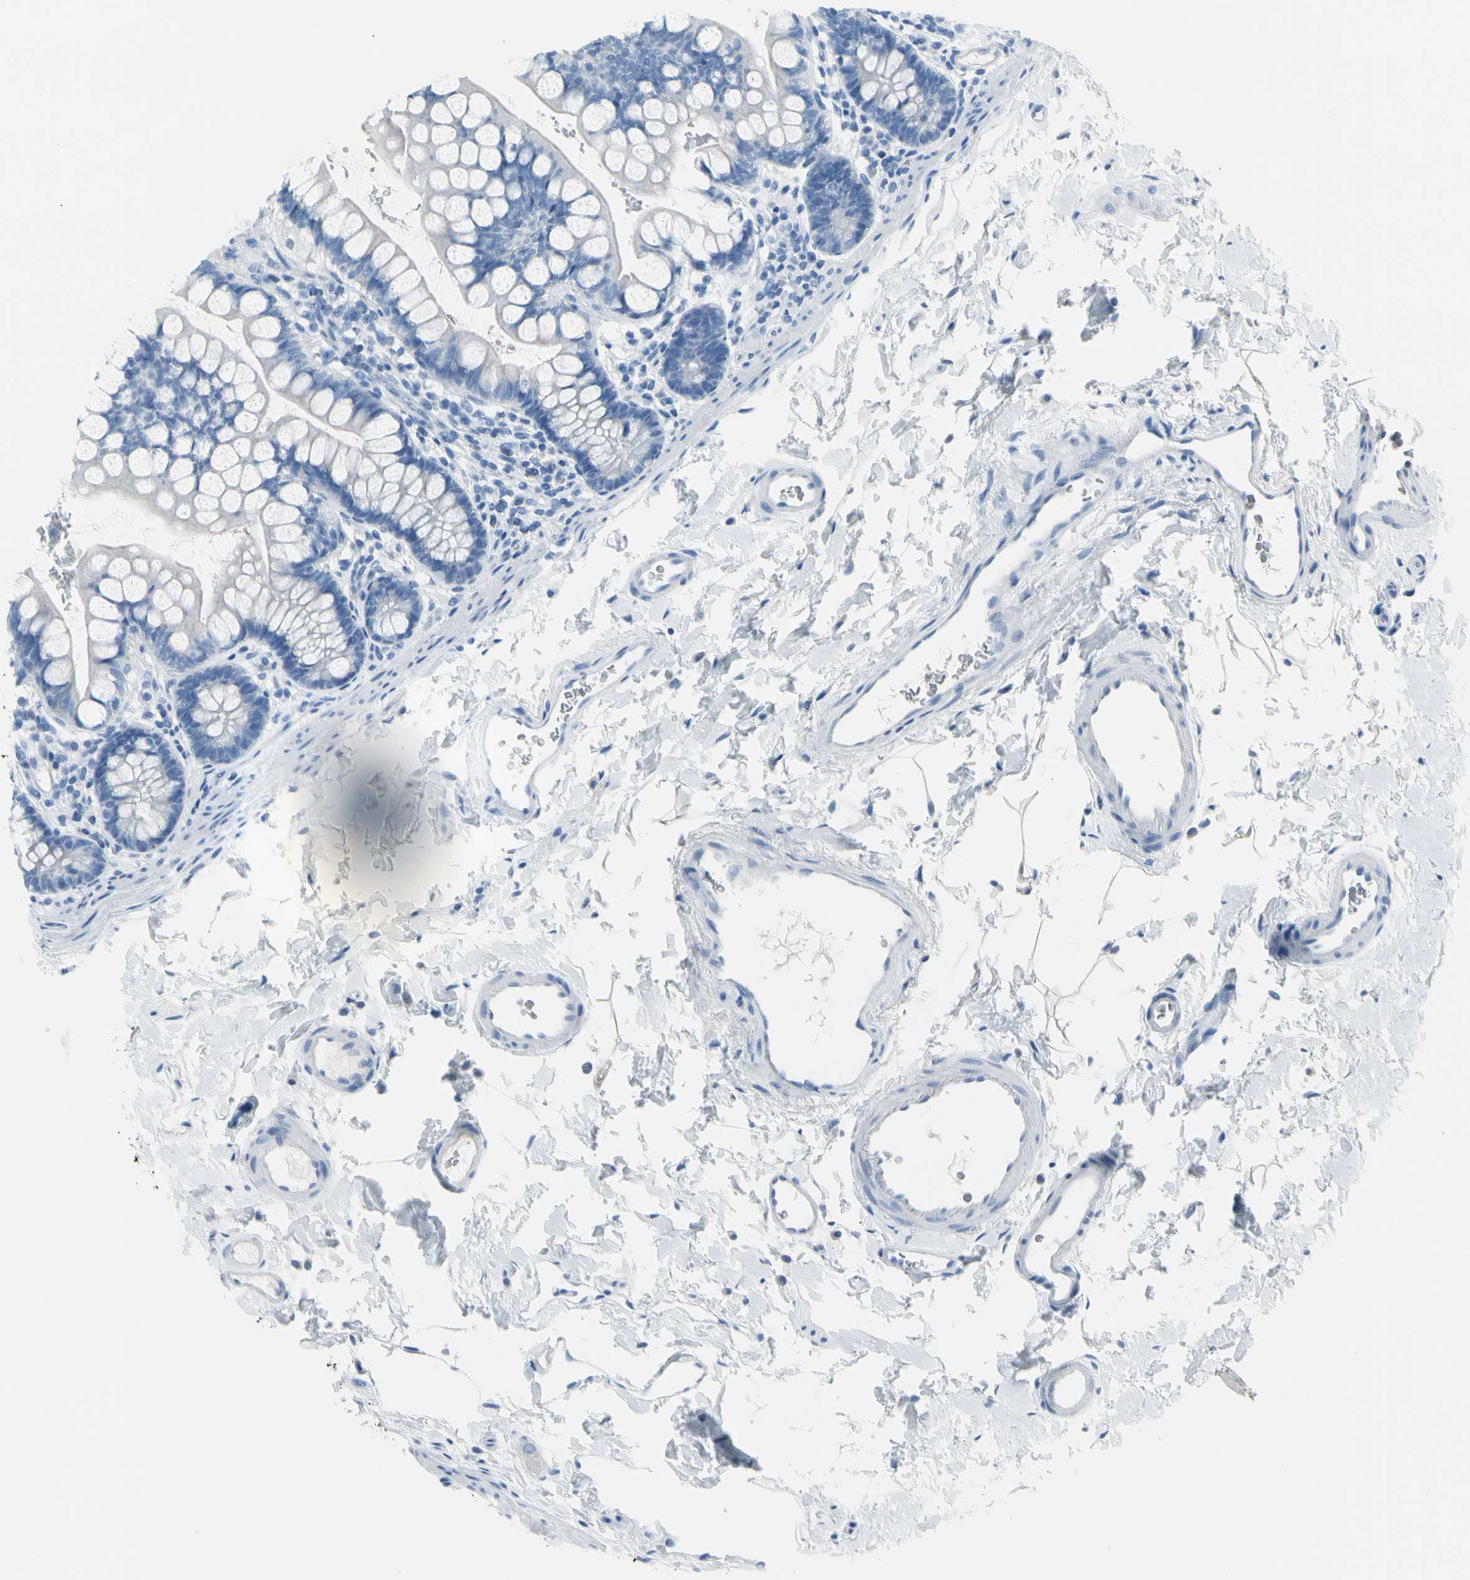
{"staining": {"intensity": "negative", "quantity": "none", "location": "none"}, "tissue": "small intestine", "cell_type": "Glandular cells", "image_type": "normal", "snomed": [{"axis": "morphology", "description": "Normal tissue, NOS"}, {"axis": "topography", "description": "Small intestine"}], "caption": "This histopathology image is of normal small intestine stained with IHC to label a protein in brown with the nuclei are counter-stained blue. There is no staining in glandular cells. Nuclei are stained in blue.", "gene": "TPO", "patient": {"sex": "female", "age": 58}}